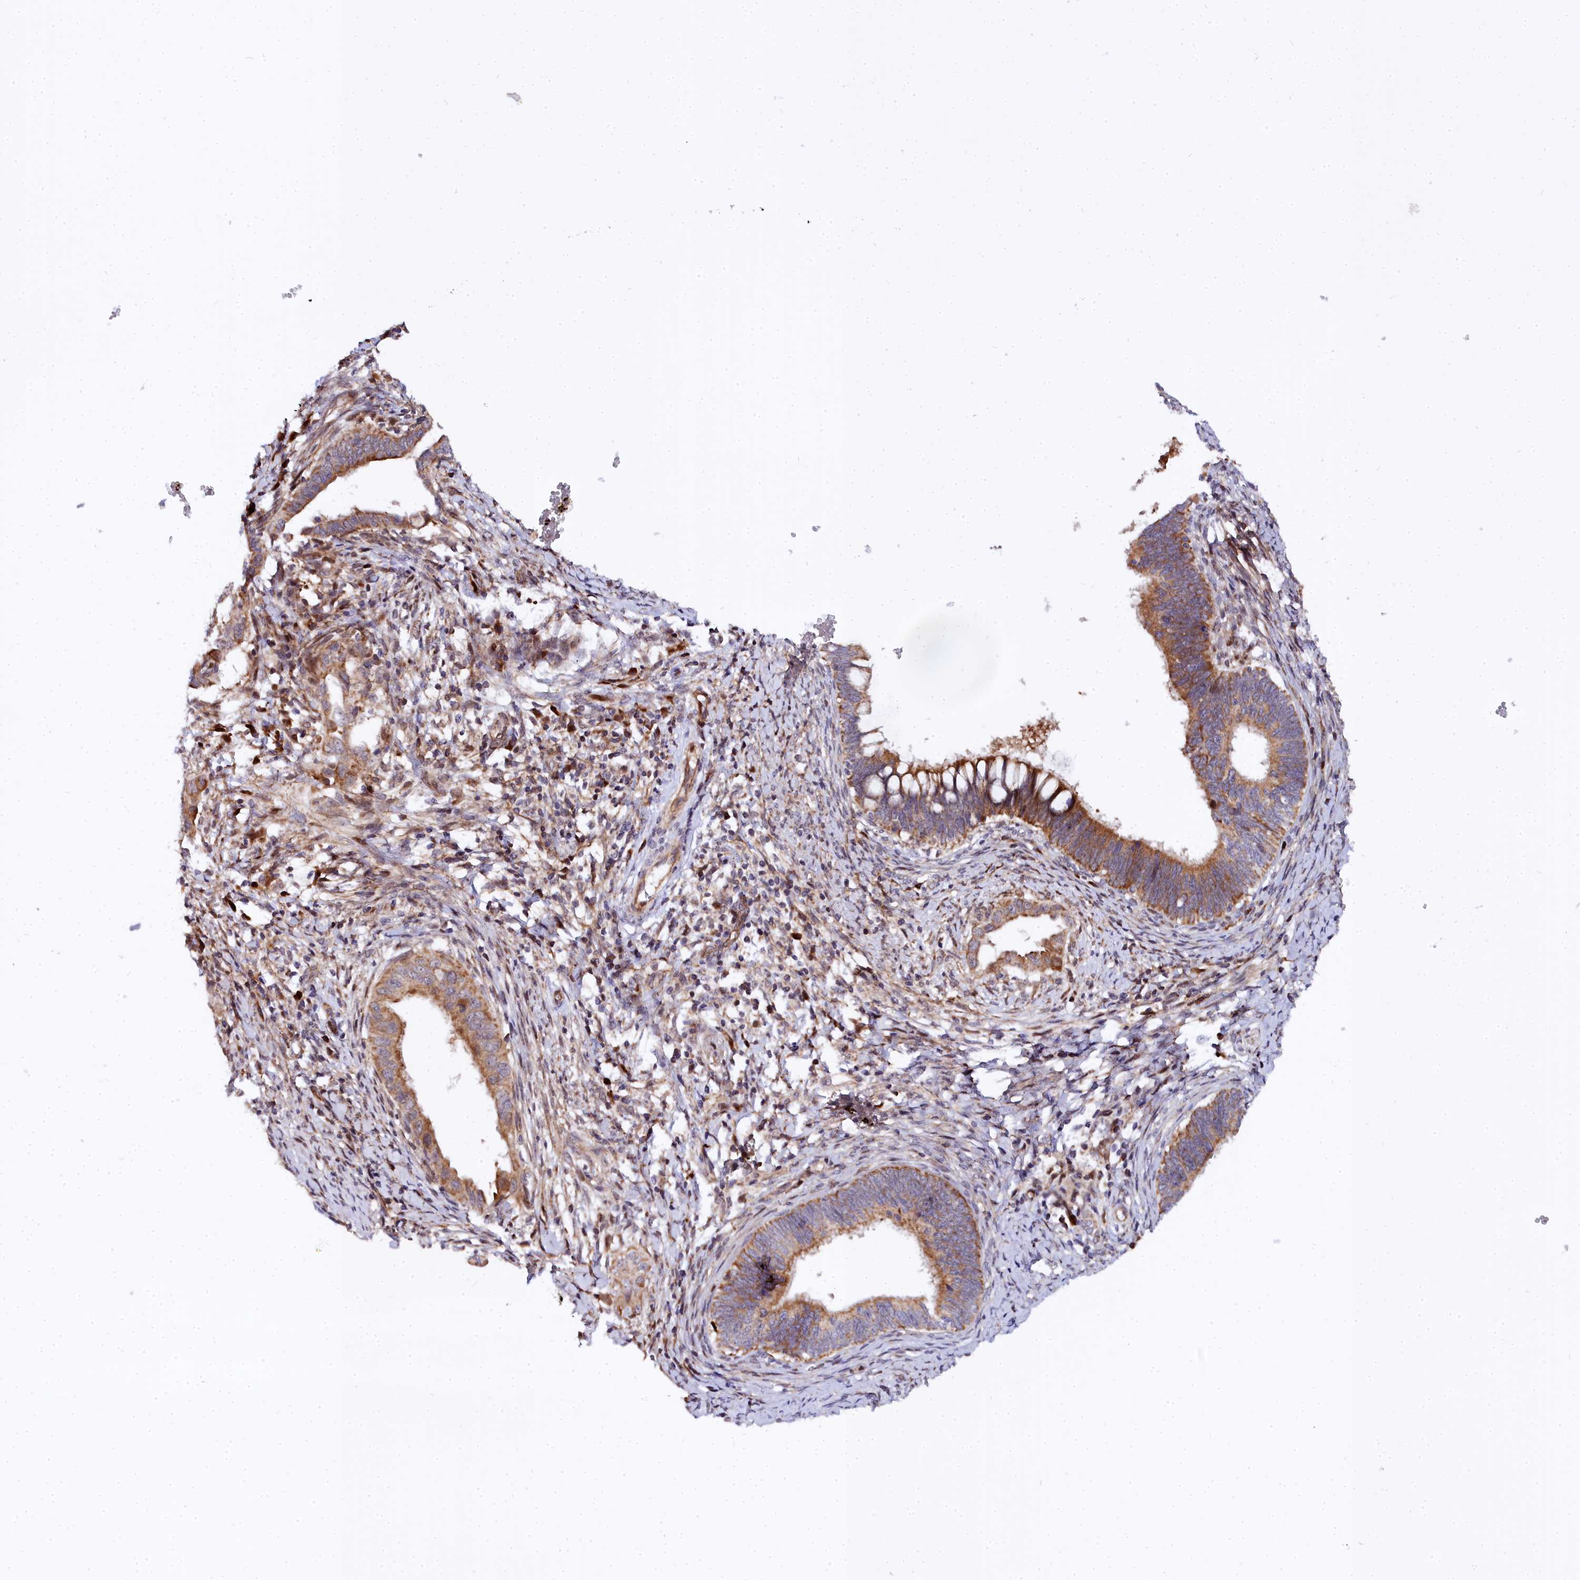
{"staining": {"intensity": "moderate", "quantity": ">75%", "location": "cytoplasmic/membranous"}, "tissue": "cervical cancer", "cell_type": "Tumor cells", "image_type": "cancer", "snomed": [{"axis": "morphology", "description": "Adenocarcinoma, NOS"}, {"axis": "topography", "description": "Cervix"}], "caption": "Immunohistochemistry (IHC) (DAB) staining of cervical adenocarcinoma displays moderate cytoplasmic/membranous protein positivity in approximately >75% of tumor cells.", "gene": "MRPS11", "patient": {"sex": "female", "age": 42}}